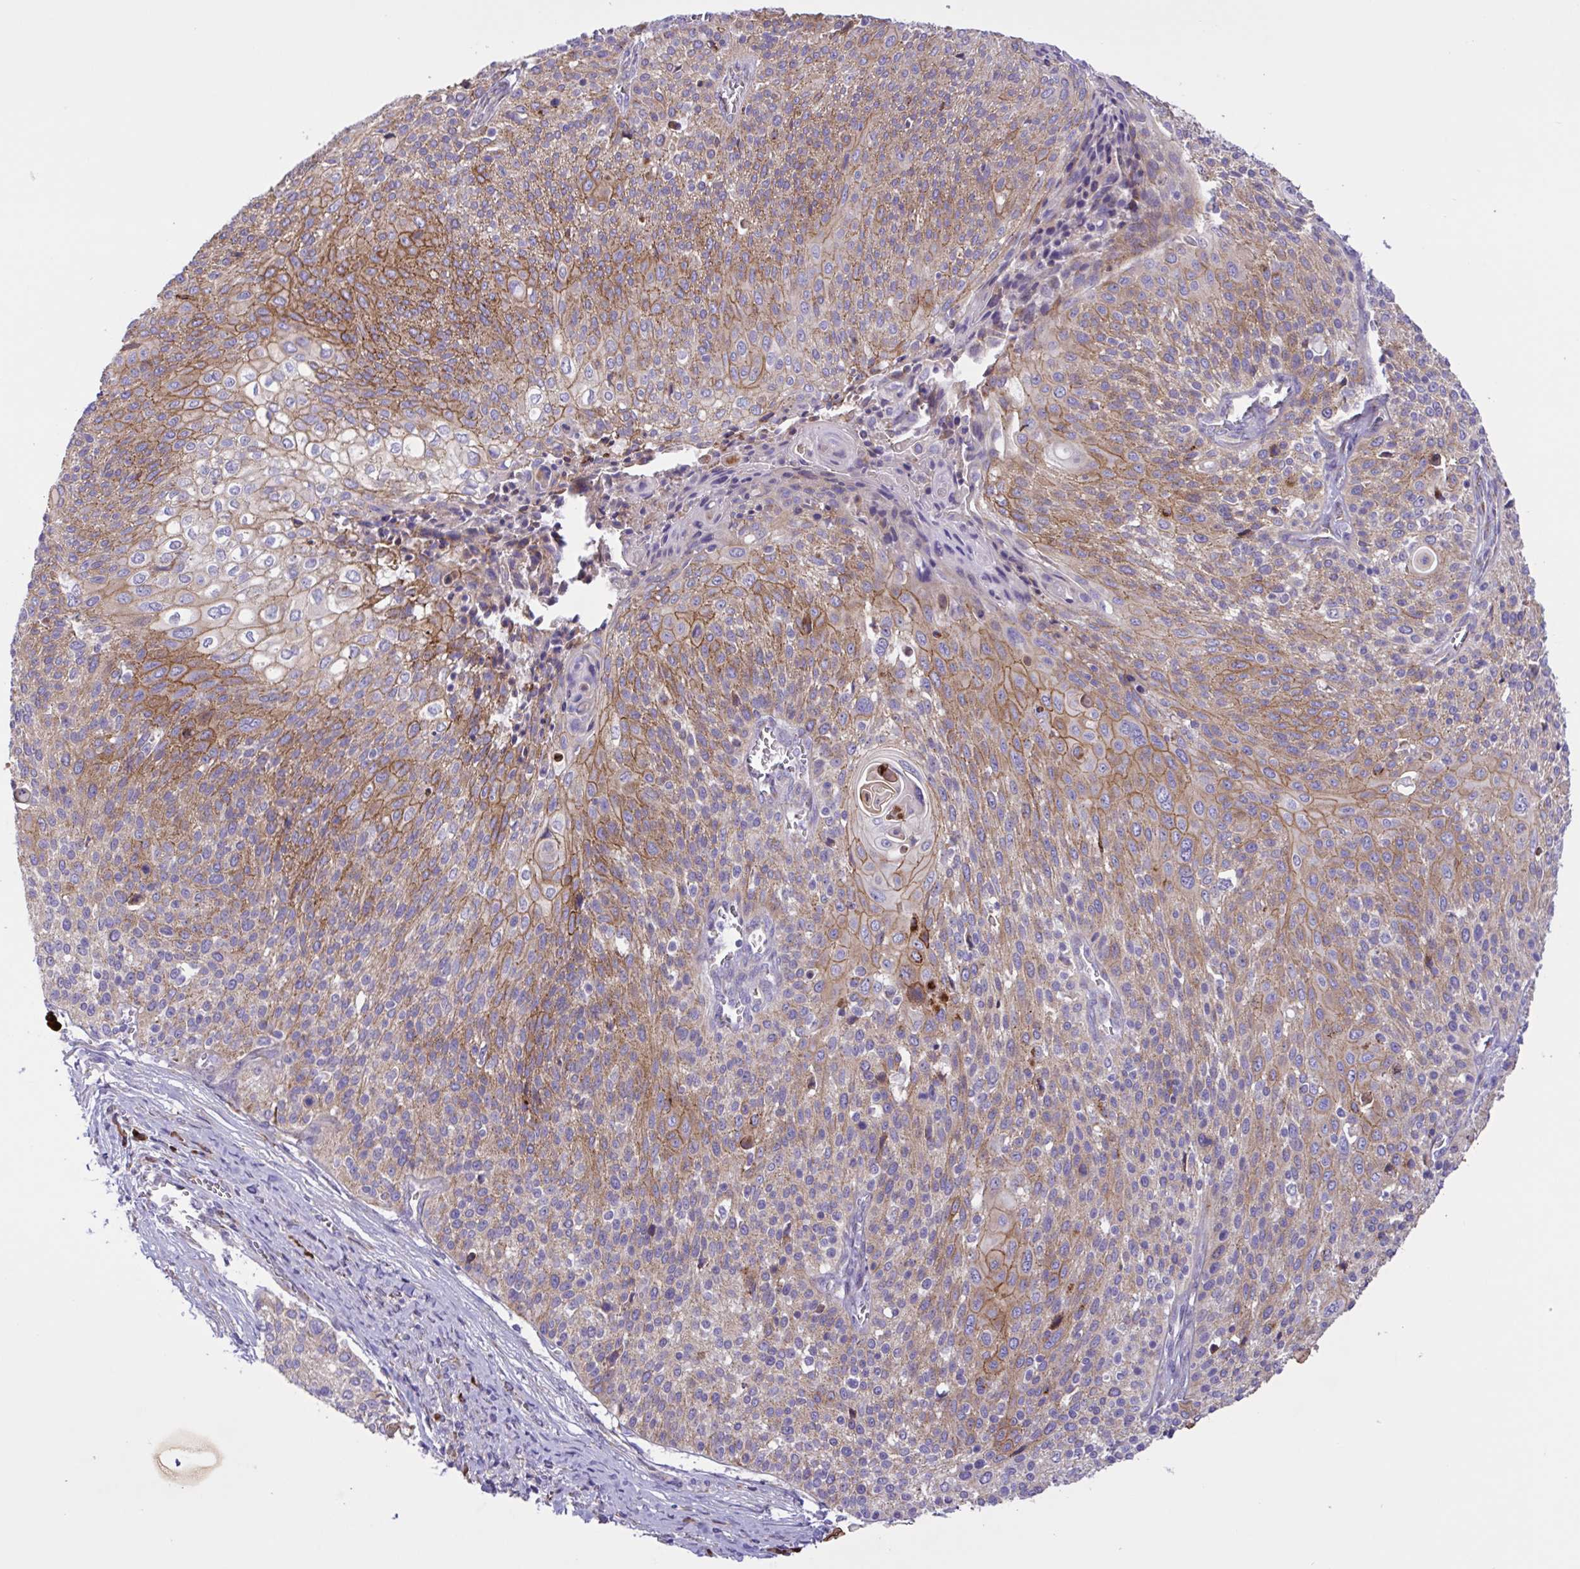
{"staining": {"intensity": "moderate", "quantity": ">75%", "location": "cytoplasmic/membranous"}, "tissue": "cervical cancer", "cell_type": "Tumor cells", "image_type": "cancer", "snomed": [{"axis": "morphology", "description": "Squamous cell carcinoma, NOS"}, {"axis": "topography", "description": "Cervix"}], "caption": "Cervical cancer (squamous cell carcinoma) was stained to show a protein in brown. There is medium levels of moderate cytoplasmic/membranous expression in approximately >75% of tumor cells.", "gene": "DSC3", "patient": {"sex": "female", "age": 31}}